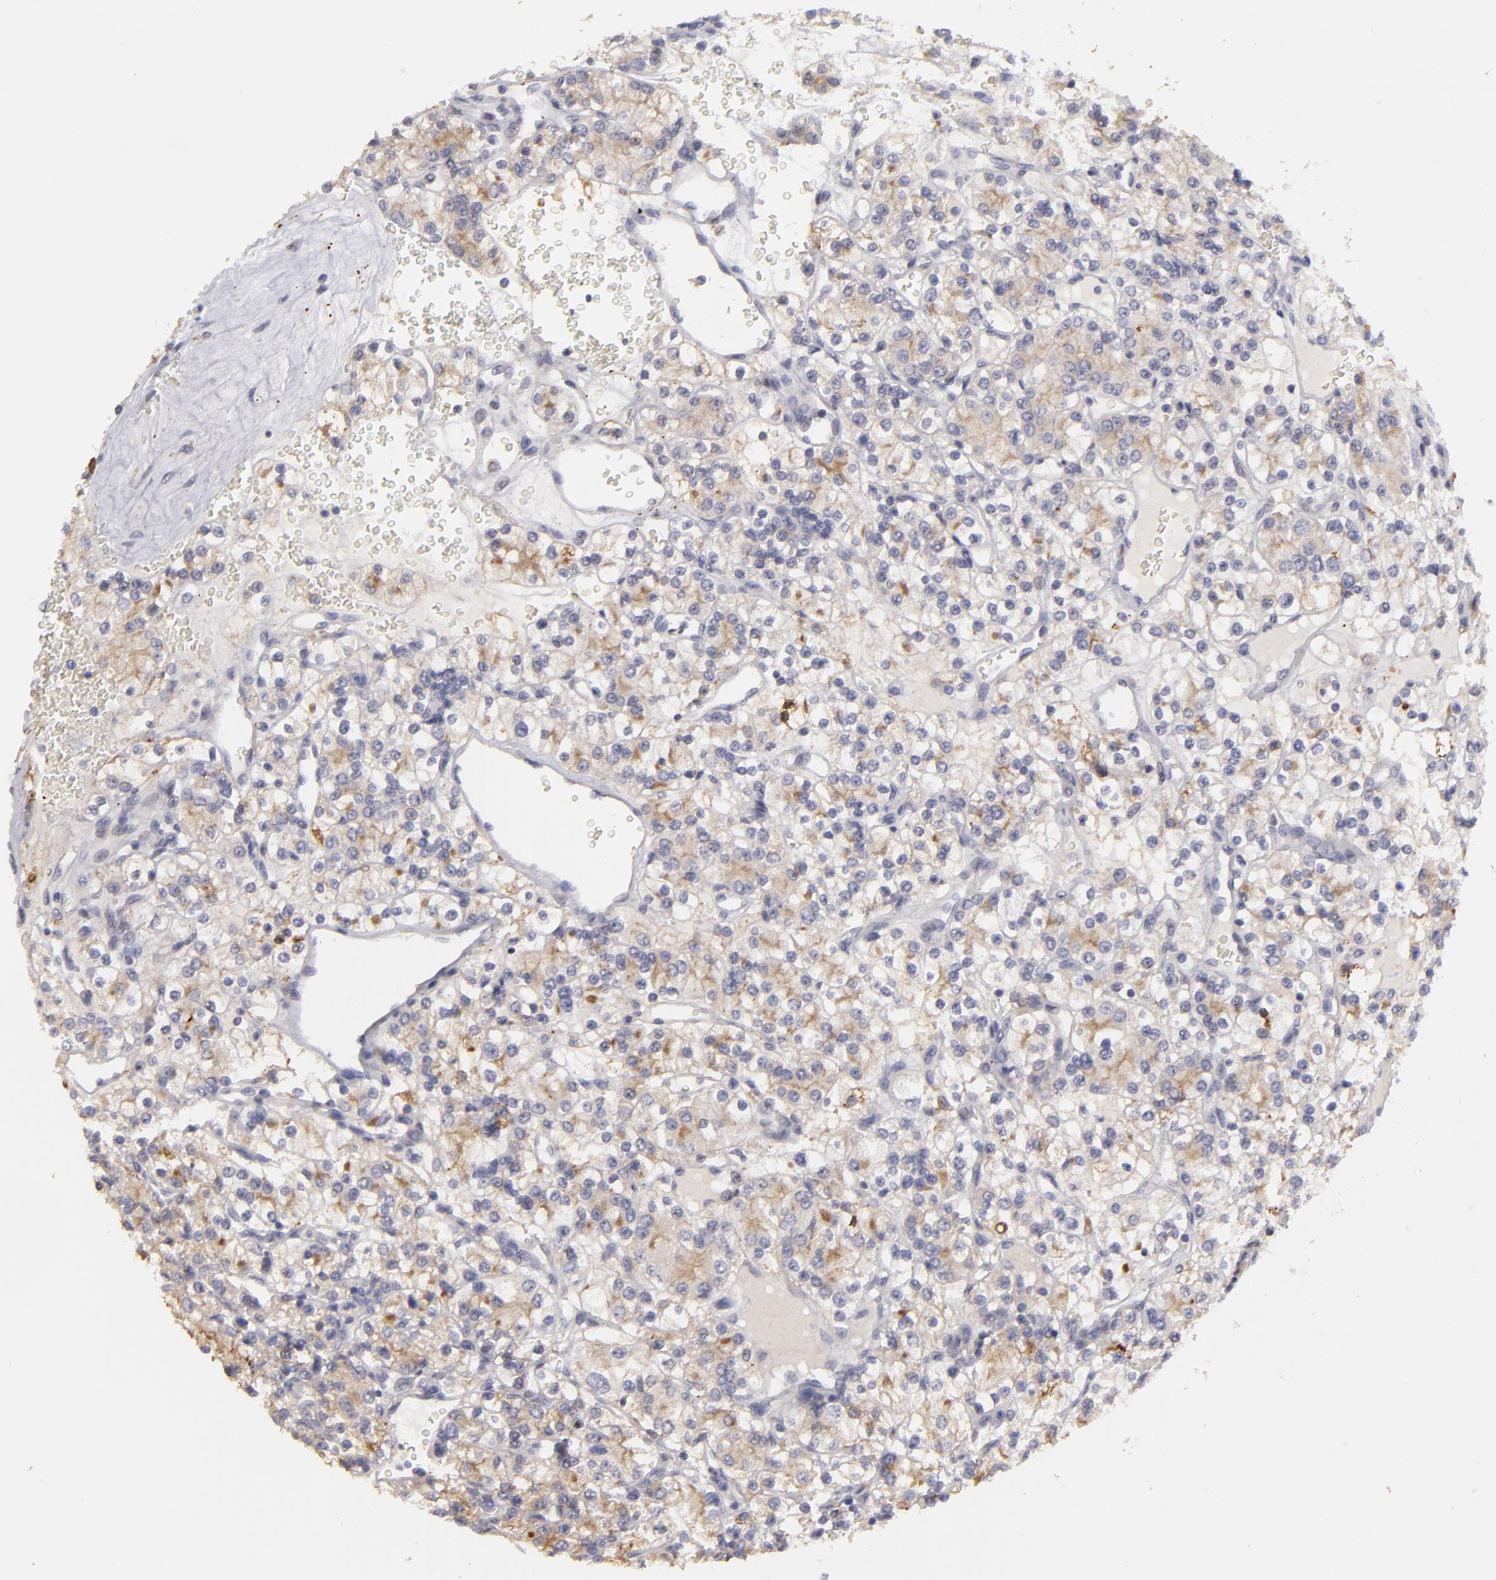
{"staining": {"intensity": "weak", "quantity": ">75%", "location": "cytoplasmic/membranous"}, "tissue": "renal cancer", "cell_type": "Tumor cells", "image_type": "cancer", "snomed": [{"axis": "morphology", "description": "Adenocarcinoma, NOS"}, {"axis": "topography", "description": "Kidney"}], "caption": "Protein staining reveals weak cytoplasmic/membranous positivity in about >75% of tumor cells in renal cancer.", "gene": "EFS", "patient": {"sex": "female", "age": 62}}